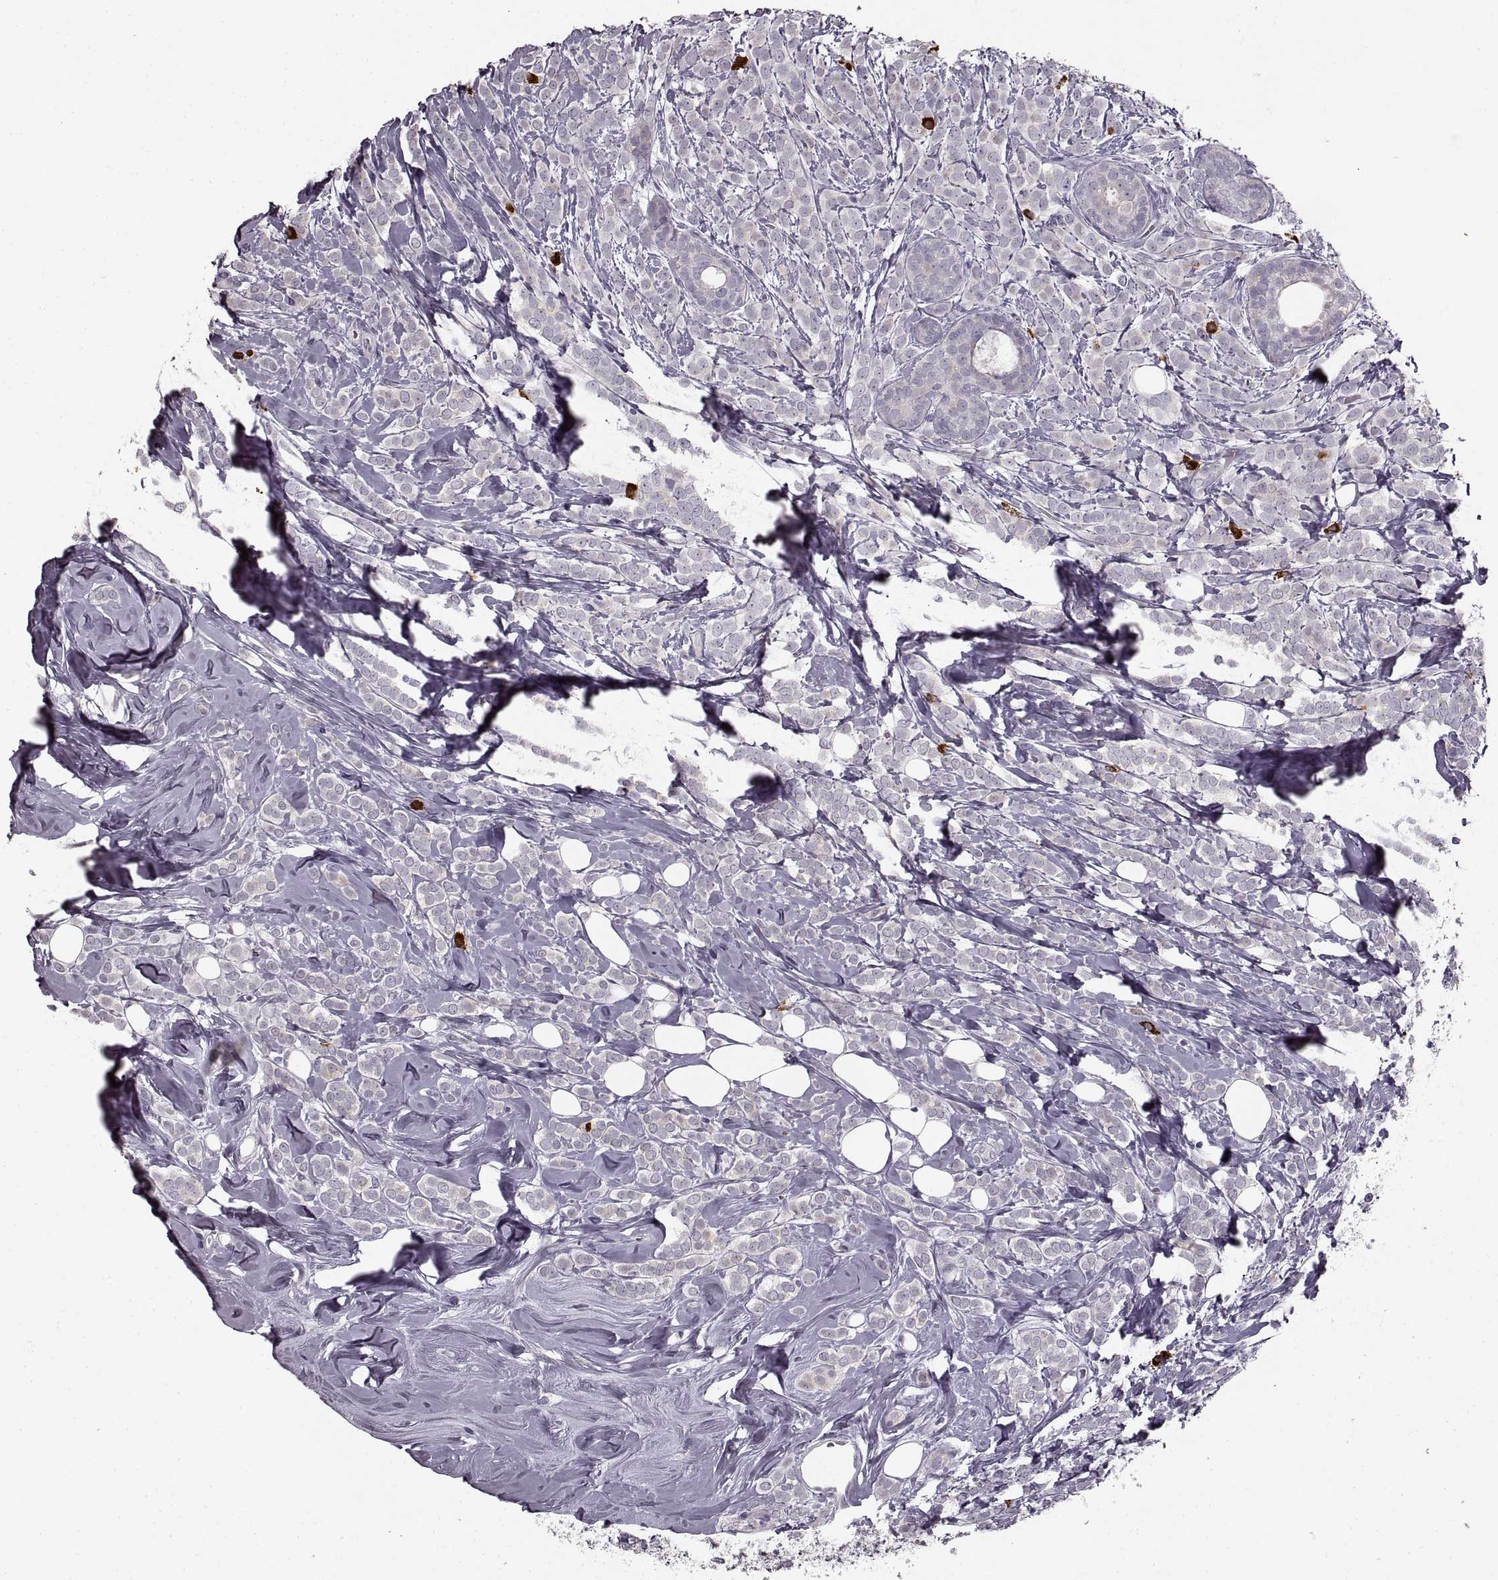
{"staining": {"intensity": "negative", "quantity": "none", "location": "none"}, "tissue": "breast cancer", "cell_type": "Tumor cells", "image_type": "cancer", "snomed": [{"axis": "morphology", "description": "Lobular carcinoma"}, {"axis": "topography", "description": "Breast"}], "caption": "The immunohistochemistry (IHC) micrograph has no significant staining in tumor cells of breast cancer (lobular carcinoma) tissue.", "gene": "CNTN1", "patient": {"sex": "female", "age": 49}}